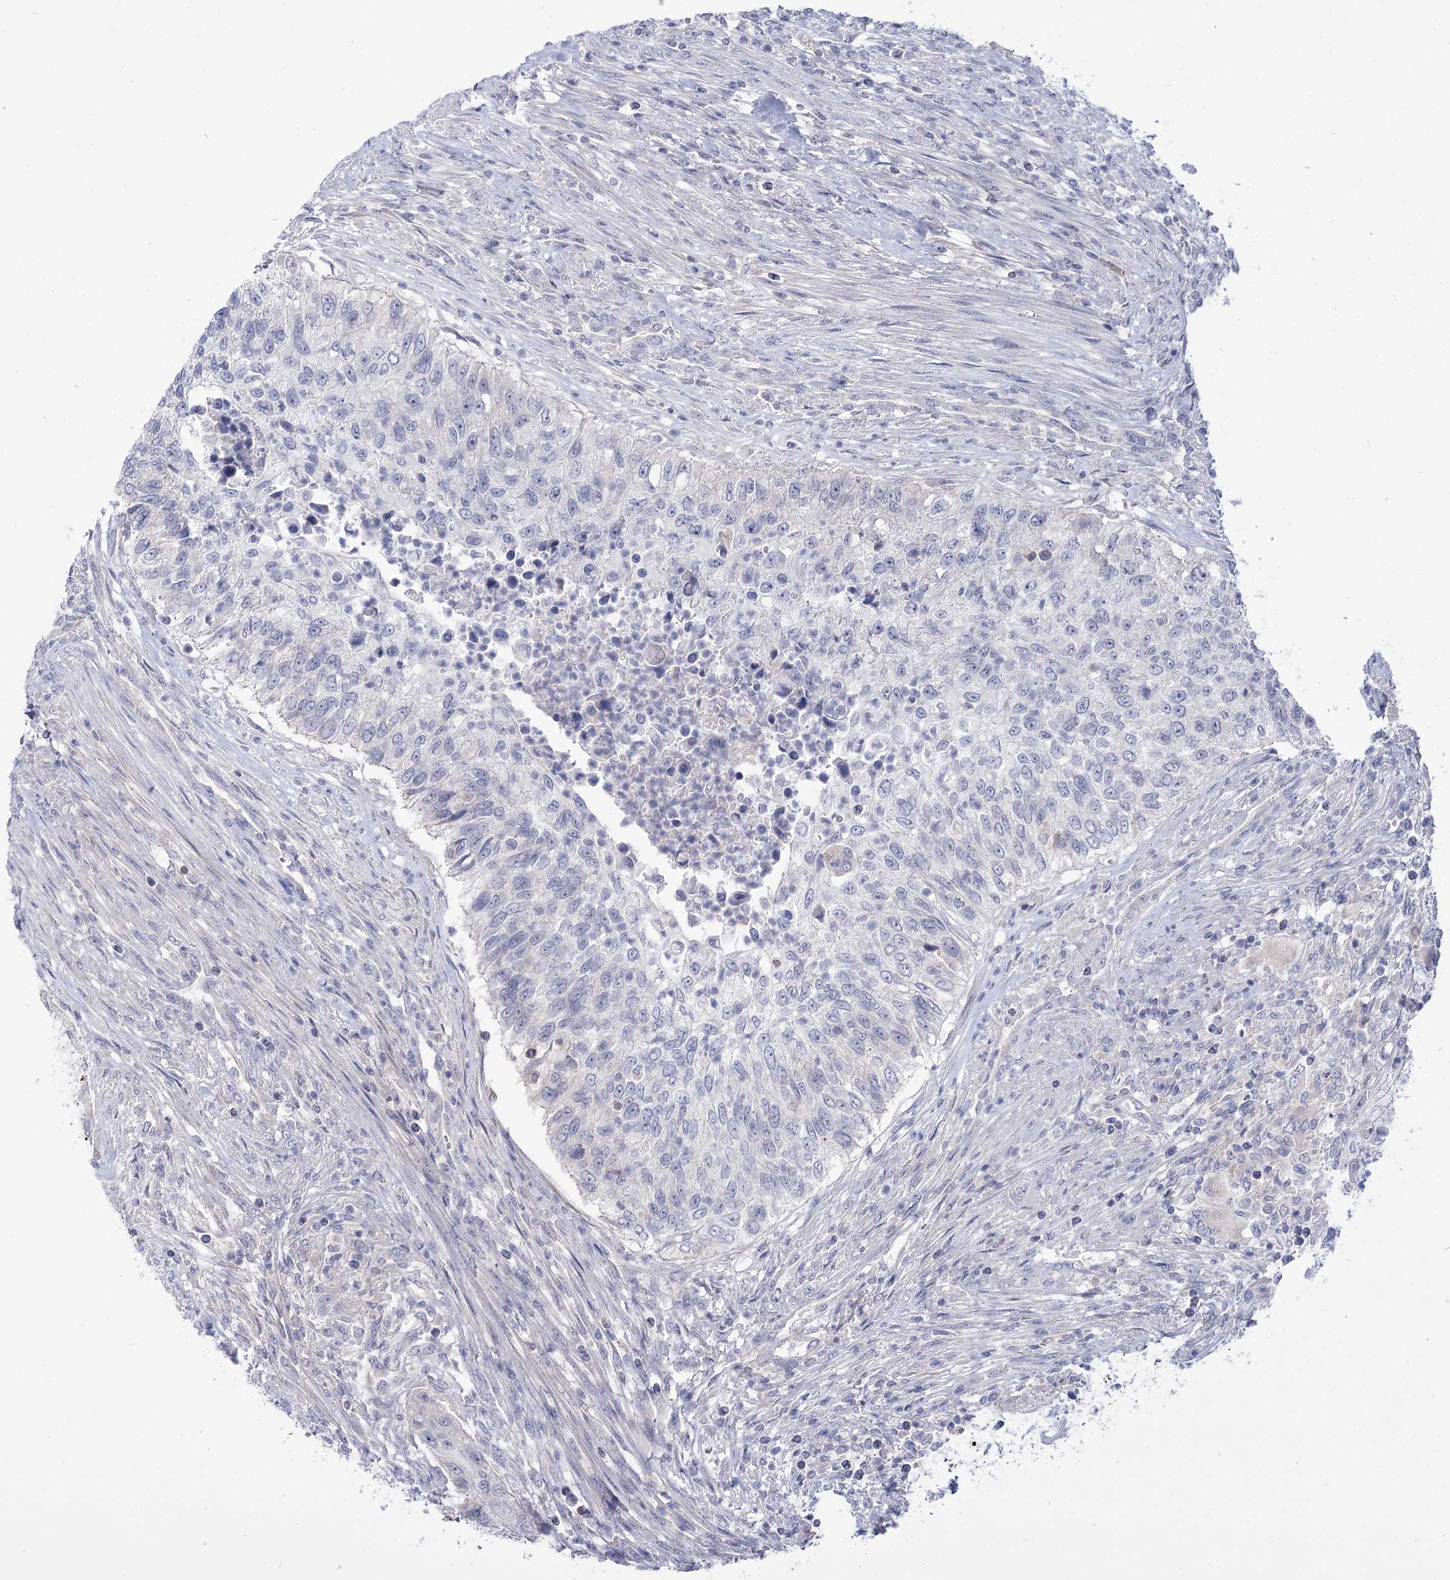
{"staining": {"intensity": "negative", "quantity": "none", "location": "none"}, "tissue": "urothelial cancer", "cell_type": "Tumor cells", "image_type": "cancer", "snomed": [{"axis": "morphology", "description": "Urothelial carcinoma, High grade"}, {"axis": "topography", "description": "Urinary bladder"}], "caption": "Immunohistochemistry (IHC) image of urothelial carcinoma (high-grade) stained for a protein (brown), which demonstrates no positivity in tumor cells. Brightfield microscopy of IHC stained with DAB (3,3'-diaminobenzidine) (brown) and hematoxylin (blue), captured at high magnification.", "gene": "HELT", "patient": {"sex": "female", "age": 60}}